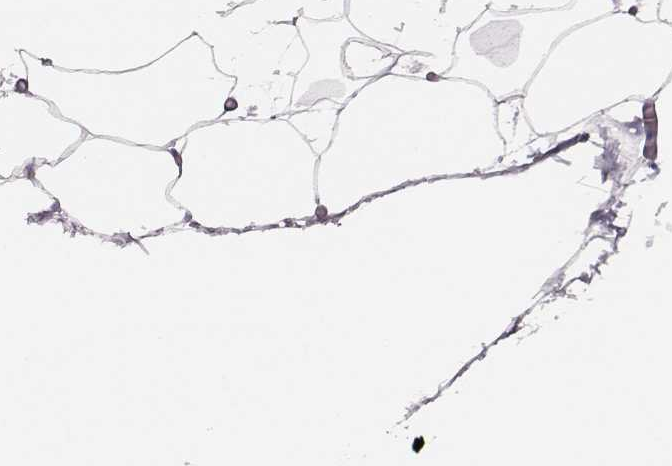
{"staining": {"intensity": "negative", "quantity": "none", "location": "none"}, "tissue": "adipose tissue", "cell_type": "Adipocytes", "image_type": "normal", "snomed": [{"axis": "morphology", "description": "Normal tissue, NOS"}, {"axis": "topography", "description": "Adipose tissue"}], "caption": "A histopathology image of adipose tissue stained for a protein shows no brown staining in adipocytes.", "gene": "P2RY10", "patient": {"sex": "male", "age": 57}}